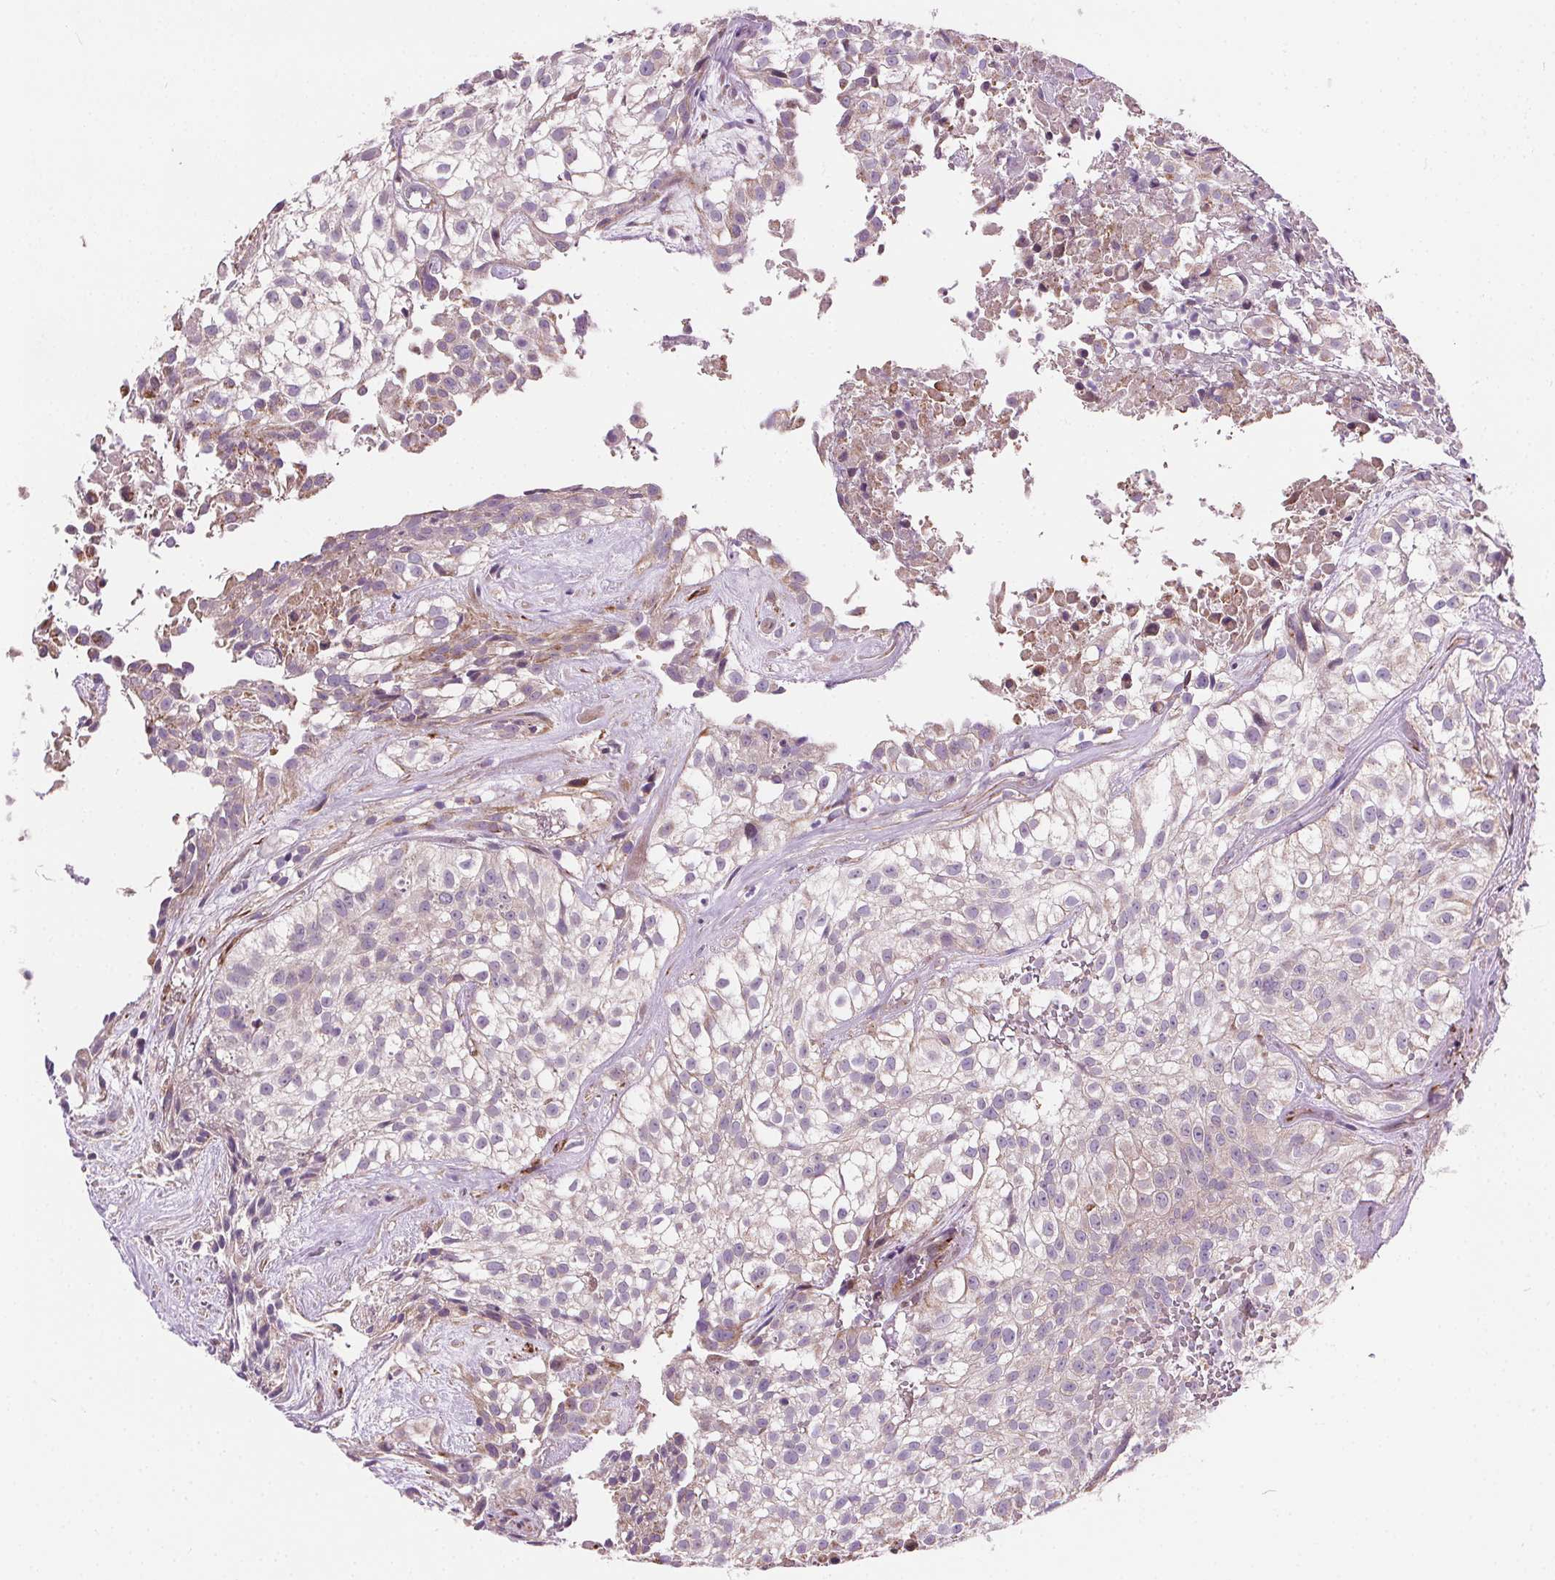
{"staining": {"intensity": "negative", "quantity": "none", "location": "none"}, "tissue": "urothelial cancer", "cell_type": "Tumor cells", "image_type": "cancer", "snomed": [{"axis": "morphology", "description": "Urothelial carcinoma, High grade"}, {"axis": "topography", "description": "Urinary bladder"}], "caption": "IHC image of neoplastic tissue: urothelial cancer stained with DAB (3,3'-diaminobenzidine) exhibits no significant protein expression in tumor cells.", "gene": "GOLT1B", "patient": {"sex": "male", "age": 56}}